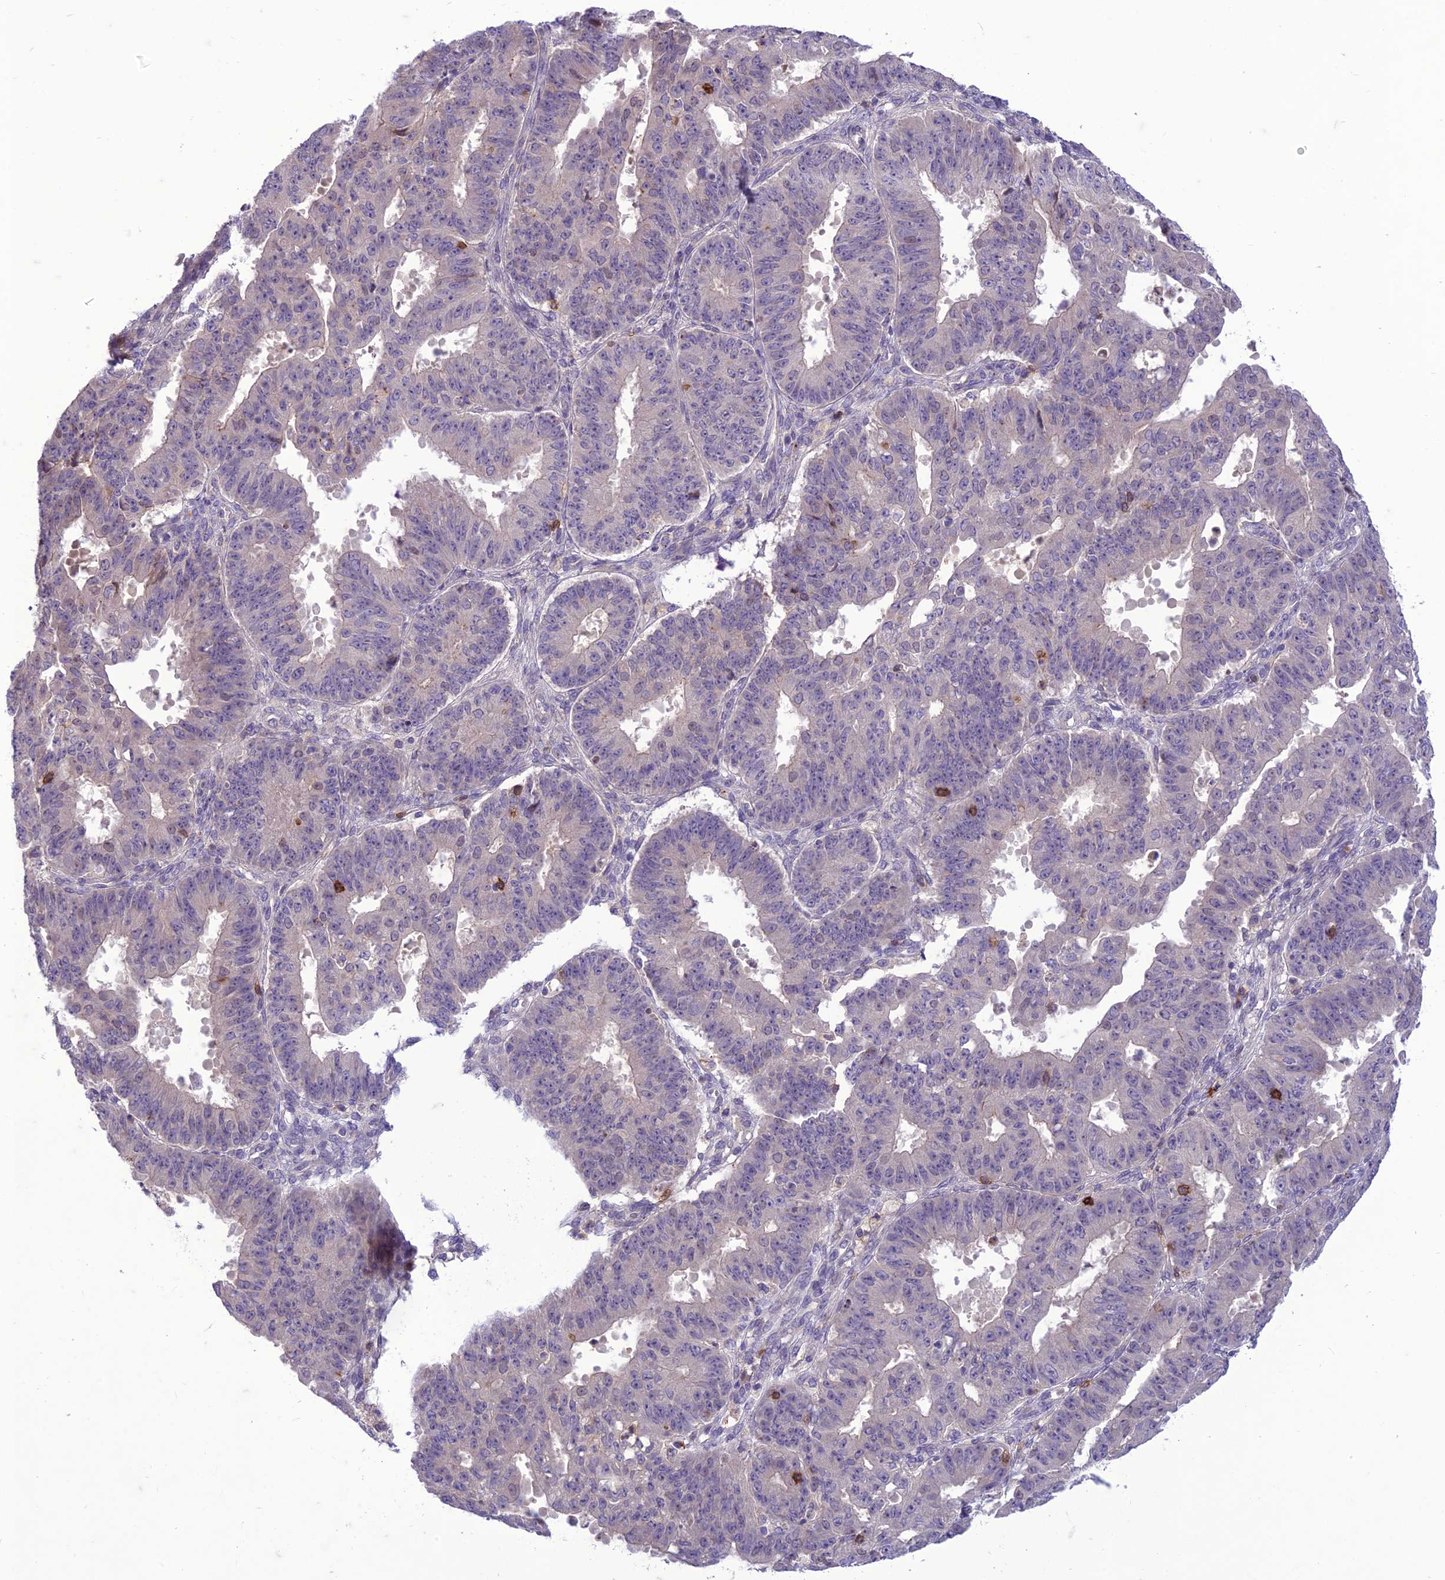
{"staining": {"intensity": "negative", "quantity": "none", "location": "none"}, "tissue": "ovarian cancer", "cell_type": "Tumor cells", "image_type": "cancer", "snomed": [{"axis": "morphology", "description": "Carcinoma, endometroid"}, {"axis": "topography", "description": "Appendix"}, {"axis": "topography", "description": "Ovary"}], "caption": "Tumor cells show no significant protein expression in ovarian cancer (endometroid carcinoma).", "gene": "ITGAE", "patient": {"sex": "female", "age": 42}}